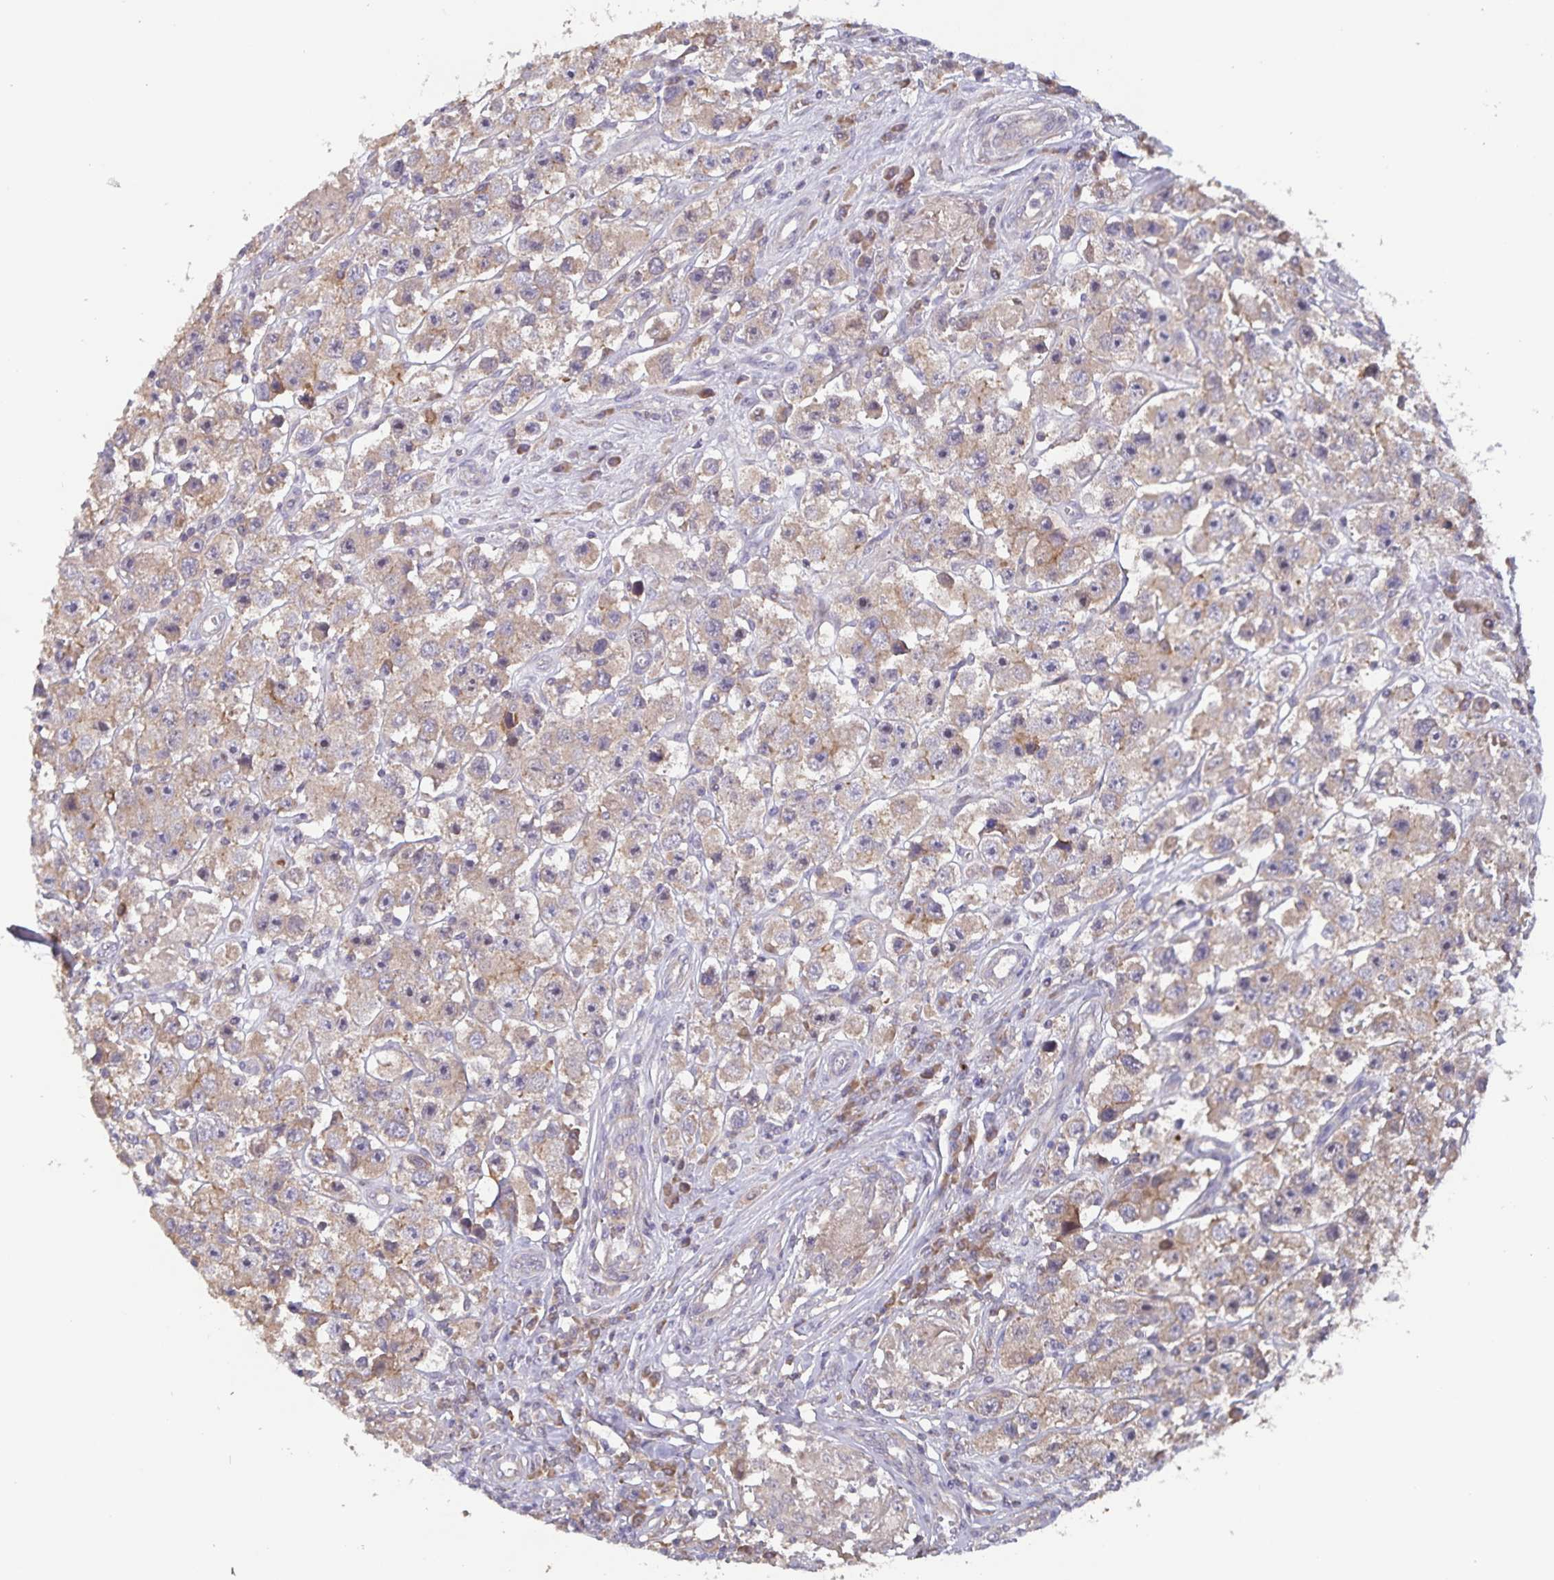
{"staining": {"intensity": "weak", "quantity": ">75%", "location": "cytoplasmic/membranous"}, "tissue": "testis cancer", "cell_type": "Tumor cells", "image_type": "cancer", "snomed": [{"axis": "morphology", "description": "Seminoma, NOS"}, {"axis": "topography", "description": "Testis"}], "caption": "Immunohistochemical staining of testis cancer (seminoma) shows low levels of weak cytoplasmic/membranous protein staining in approximately >75% of tumor cells.", "gene": "FBXL16", "patient": {"sex": "male", "age": 45}}